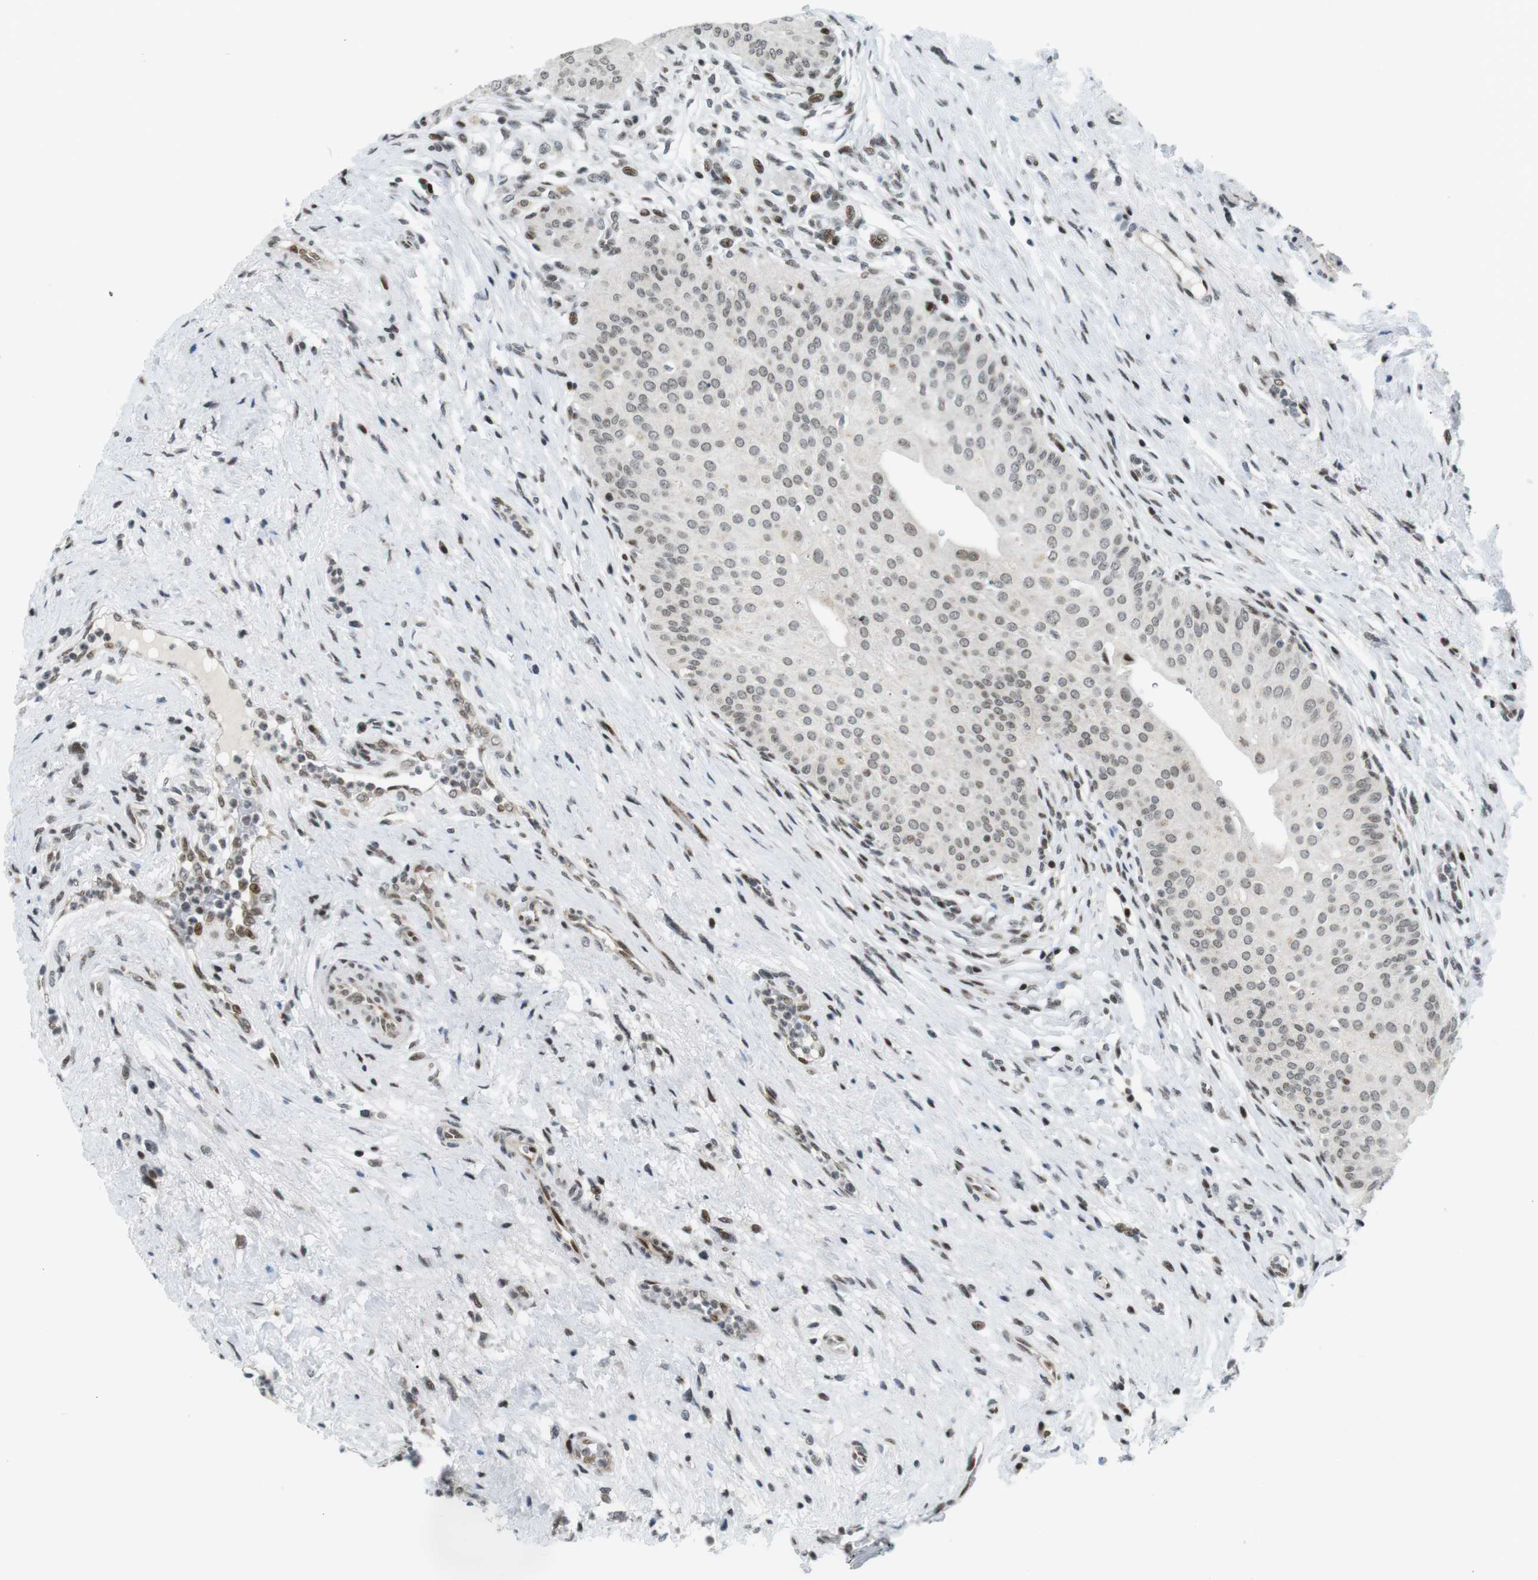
{"staining": {"intensity": "strong", "quantity": "<25%", "location": "nuclear"}, "tissue": "urinary bladder", "cell_type": "Urothelial cells", "image_type": "normal", "snomed": [{"axis": "morphology", "description": "Normal tissue, NOS"}, {"axis": "topography", "description": "Urinary bladder"}], "caption": "Urinary bladder stained with DAB immunohistochemistry shows medium levels of strong nuclear staining in approximately <25% of urothelial cells.", "gene": "CDC27", "patient": {"sex": "male", "age": 46}}